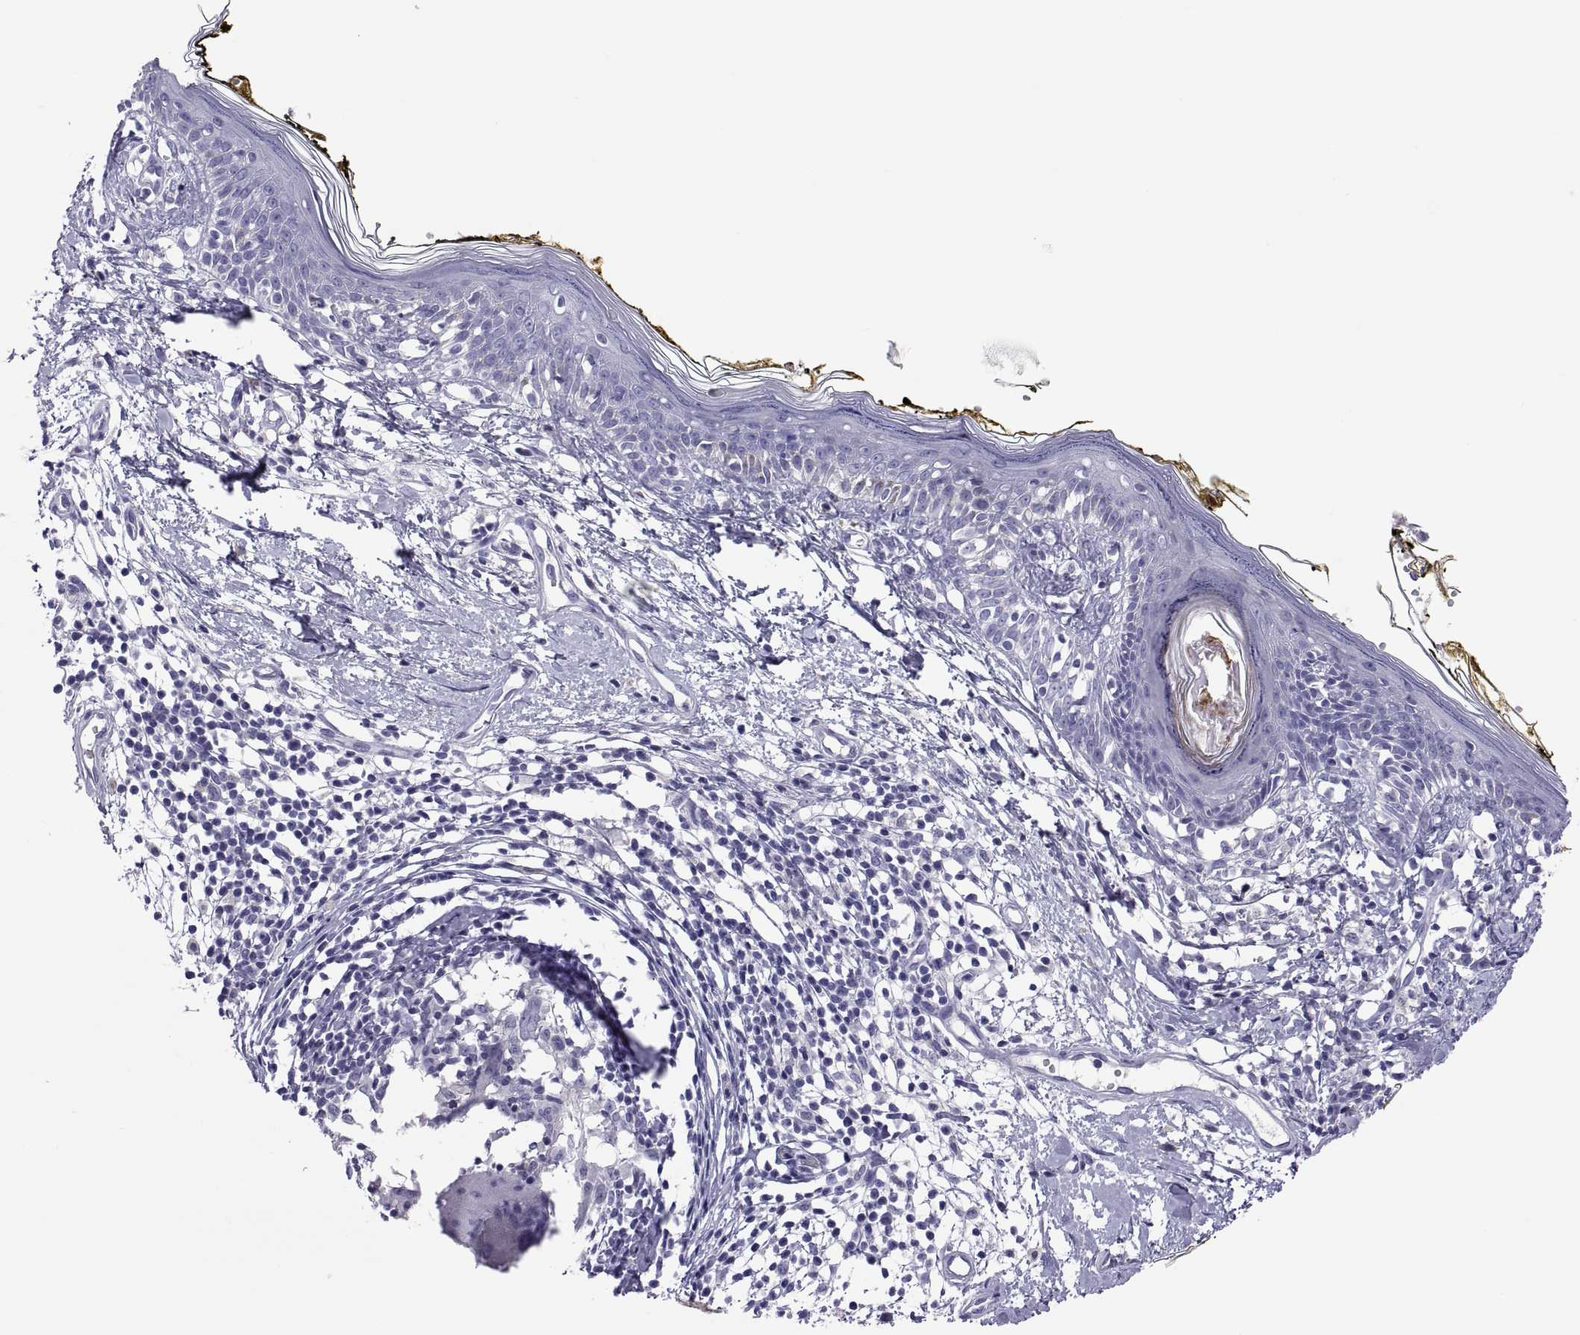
{"staining": {"intensity": "negative", "quantity": "none", "location": "none"}, "tissue": "skin", "cell_type": "Fibroblasts", "image_type": "normal", "snomed": [{"axis": "morphology", "description": "Normal tissue, NOS"}, {"axis": "topography", "description": "Skin"}], "caption": "This is an immunohistochemistry (IHC) image of benign skin. There is no expression in fibroblasts.", "gene": "CHCT1", "patient": {"sex": "male", "age": 76}}